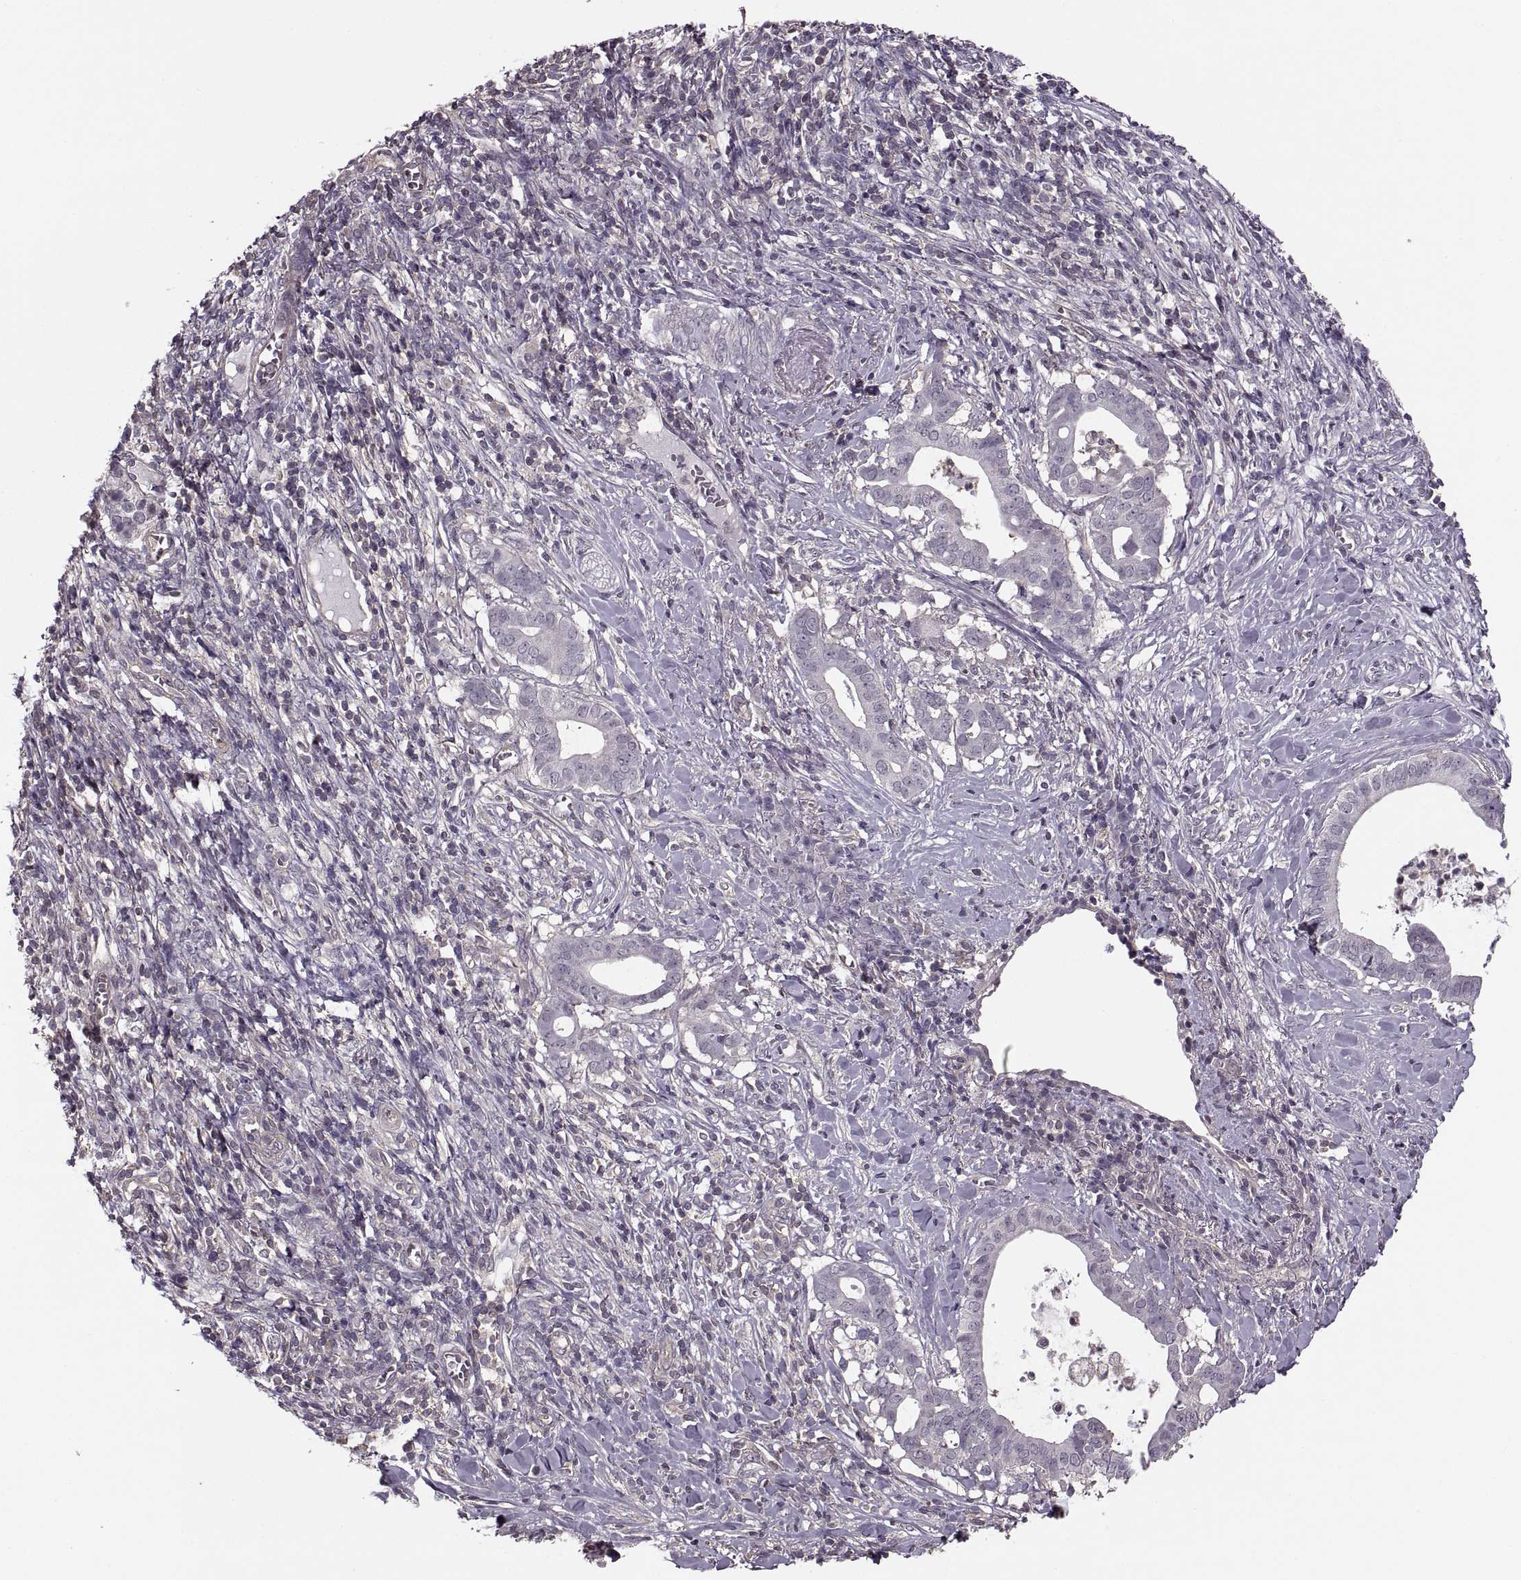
{"staining": {"intensity": "negative", "quantity": "none", "location": "none"}, "tissue": "pancreatic cancer", "cell_type": "Tumor cells", "image_type": "cancer", "snomed": [{"axis": "morphology", "description": "Adenocarcinoma, NOS"}, {"axis": "topography", "description": "Pancreas"}], "caption": "This is an immunohistochemistry image of human pancreatic adenocarcinoma. There is no positivity in tumor cells.", "gene": "LUZP2", "patient": {"sex": "male", "age": 61}}